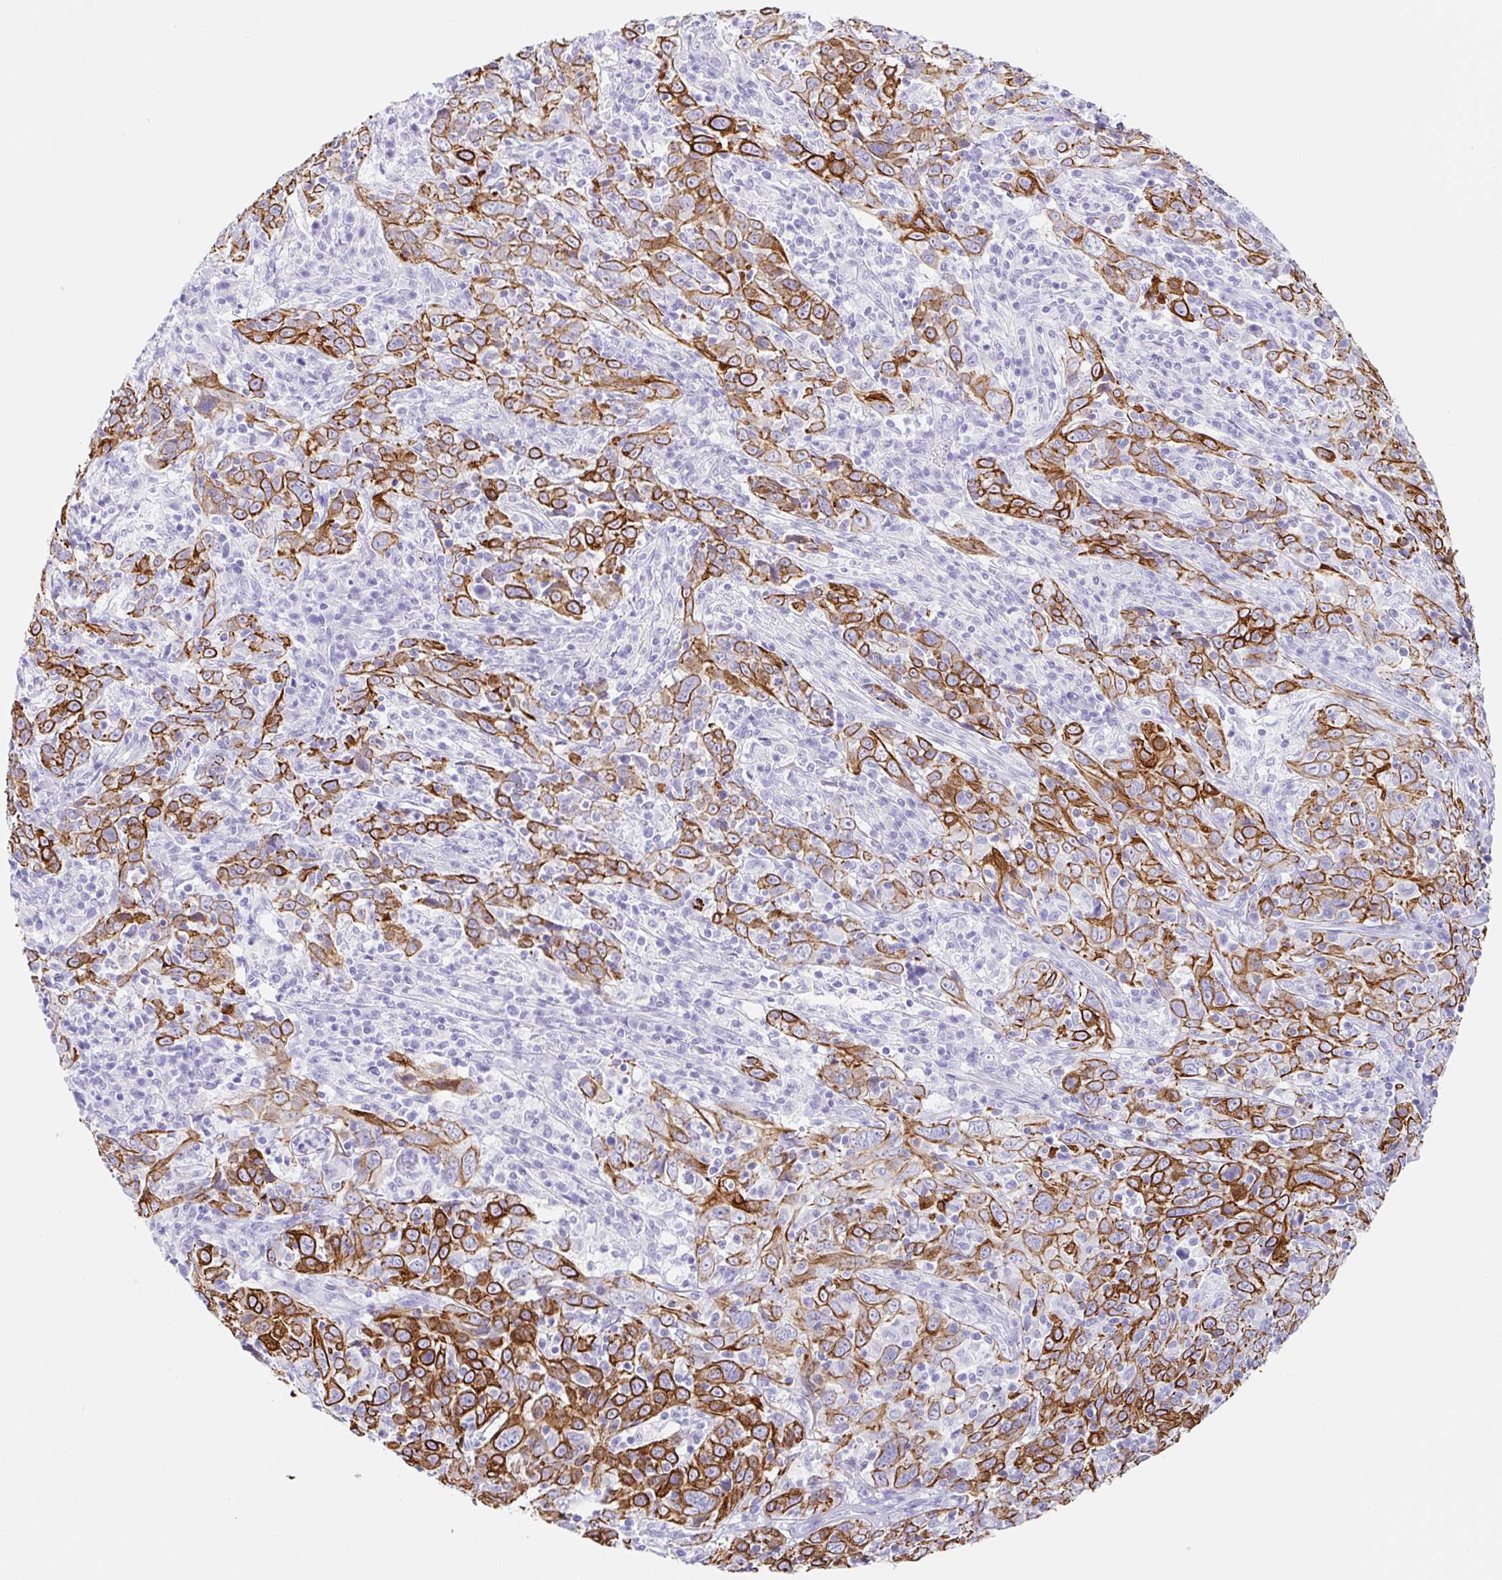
{"staining": {"intensity": "strong", "quantity": ">75%", "location": "cytoplasmic/membranous"}, "tissue": "cervical cancer", "cell_type": "Tumor cells", "image_type": "cancer", "snomed": [{"axis": "morphology", "description": "Squamous cell carcinoma, NOS"}, {"axis": "topography", "description": "Cervix"}], "caption": "High-magnification brightfield microscopy of squamous cell carcinoma (cervical) stained with DAB (brown) and counterstained with hematoxylin (blue). tumor cells exhibit strong cytoplasmic/membranous staining is seen in about>75% of cells.", "gene": "CLDND2", "patient": {"sex": "female", "age": 46}}